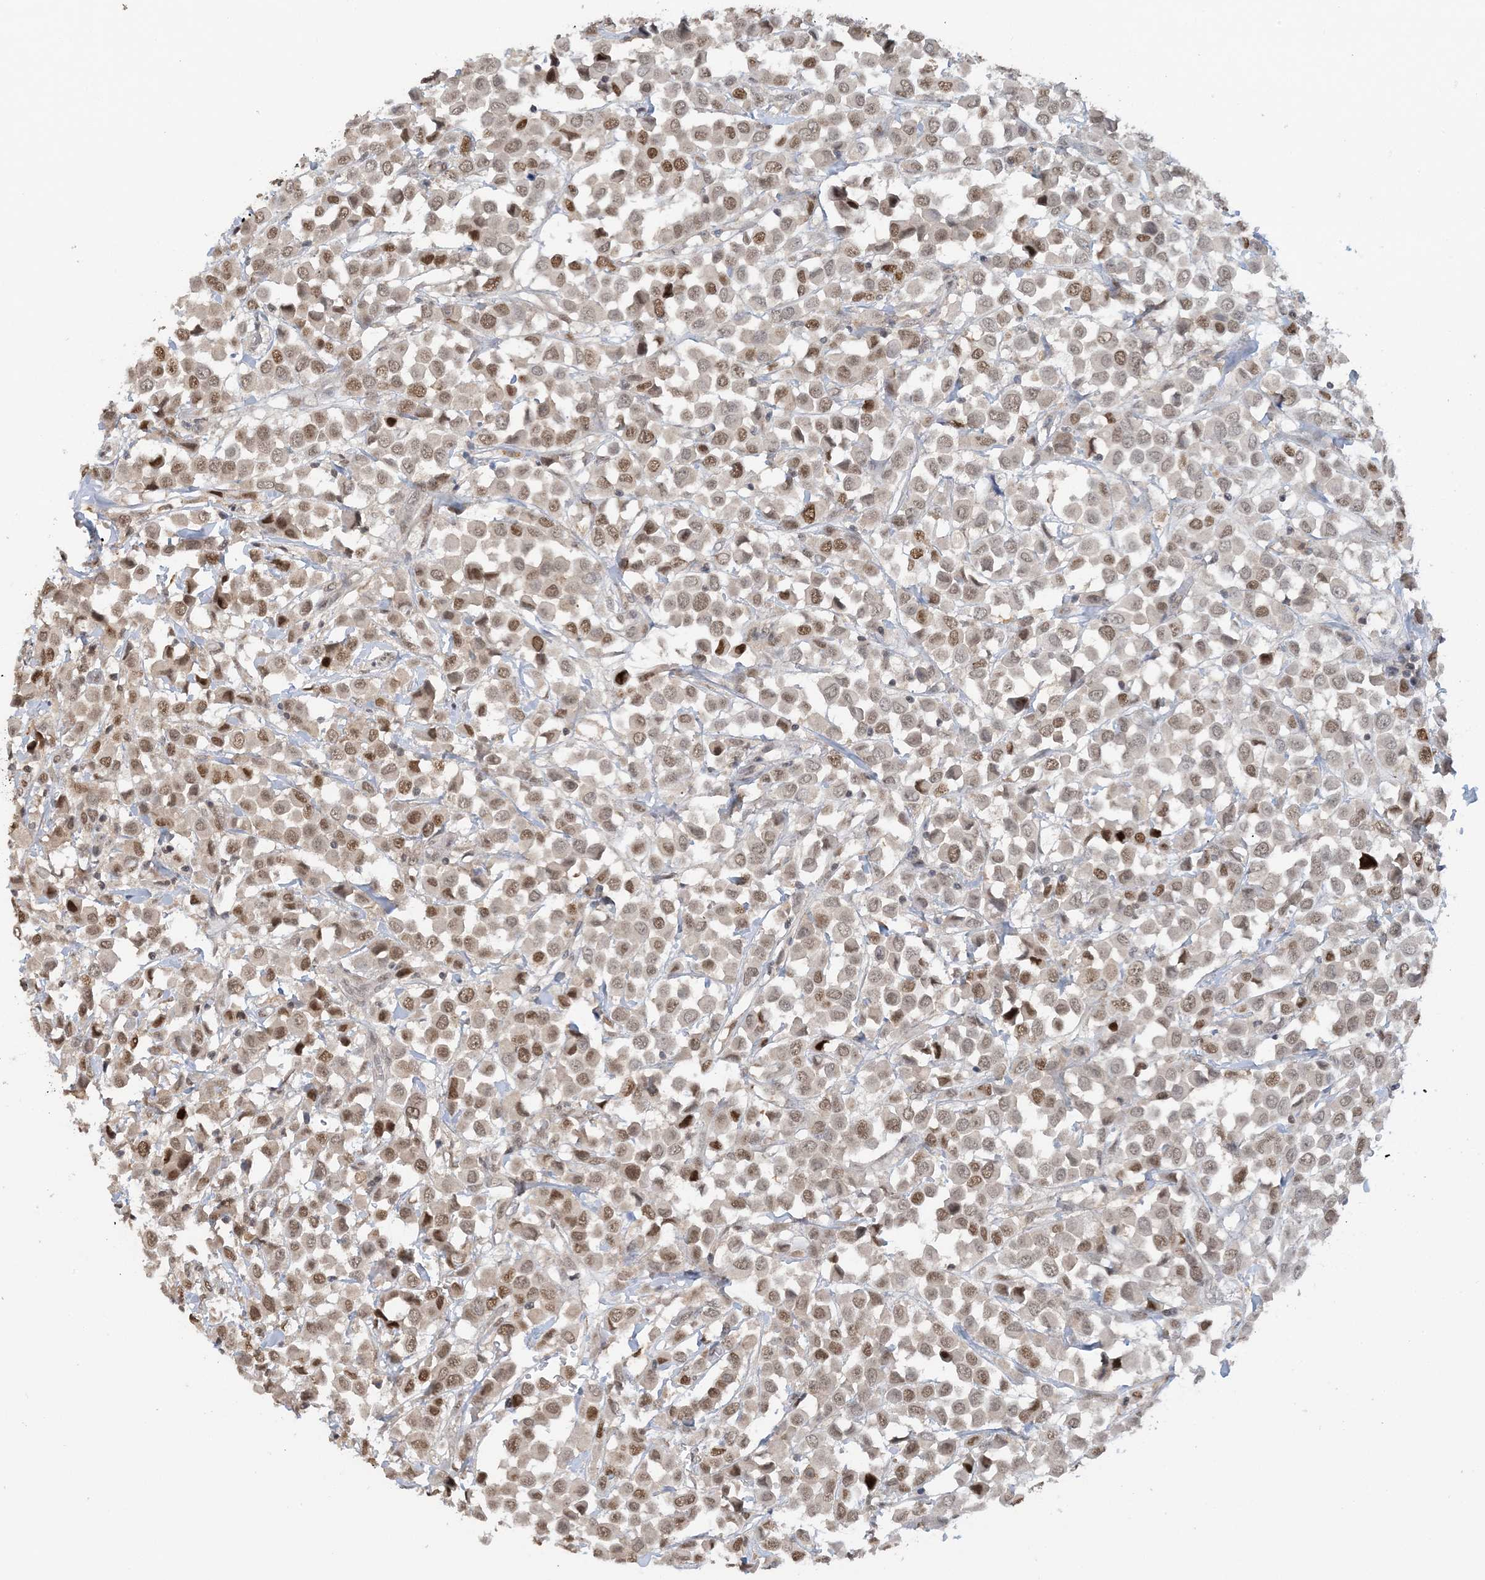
{"staining": {"intensity": "moderate", "quantity": ">75%", "location": "nuclear"}, "tissue": "breast cancer", "cell_type": "Tumor cells", "image_type": "cancer", "snomed": [{"axis": "morphology", "description": "Duct carcinoma"}, {"axis": "topography", "description": "Breast"}], "caption": "IHC micrograph of human infiltrating ductal carcinoma (breast) stained for a protein (brown), which reveals medium levels of moderate nuclear positivity in about >75% of tumor cells.", "gene": "ACYP2", "patient": {"sex": "female", "age": 61}}